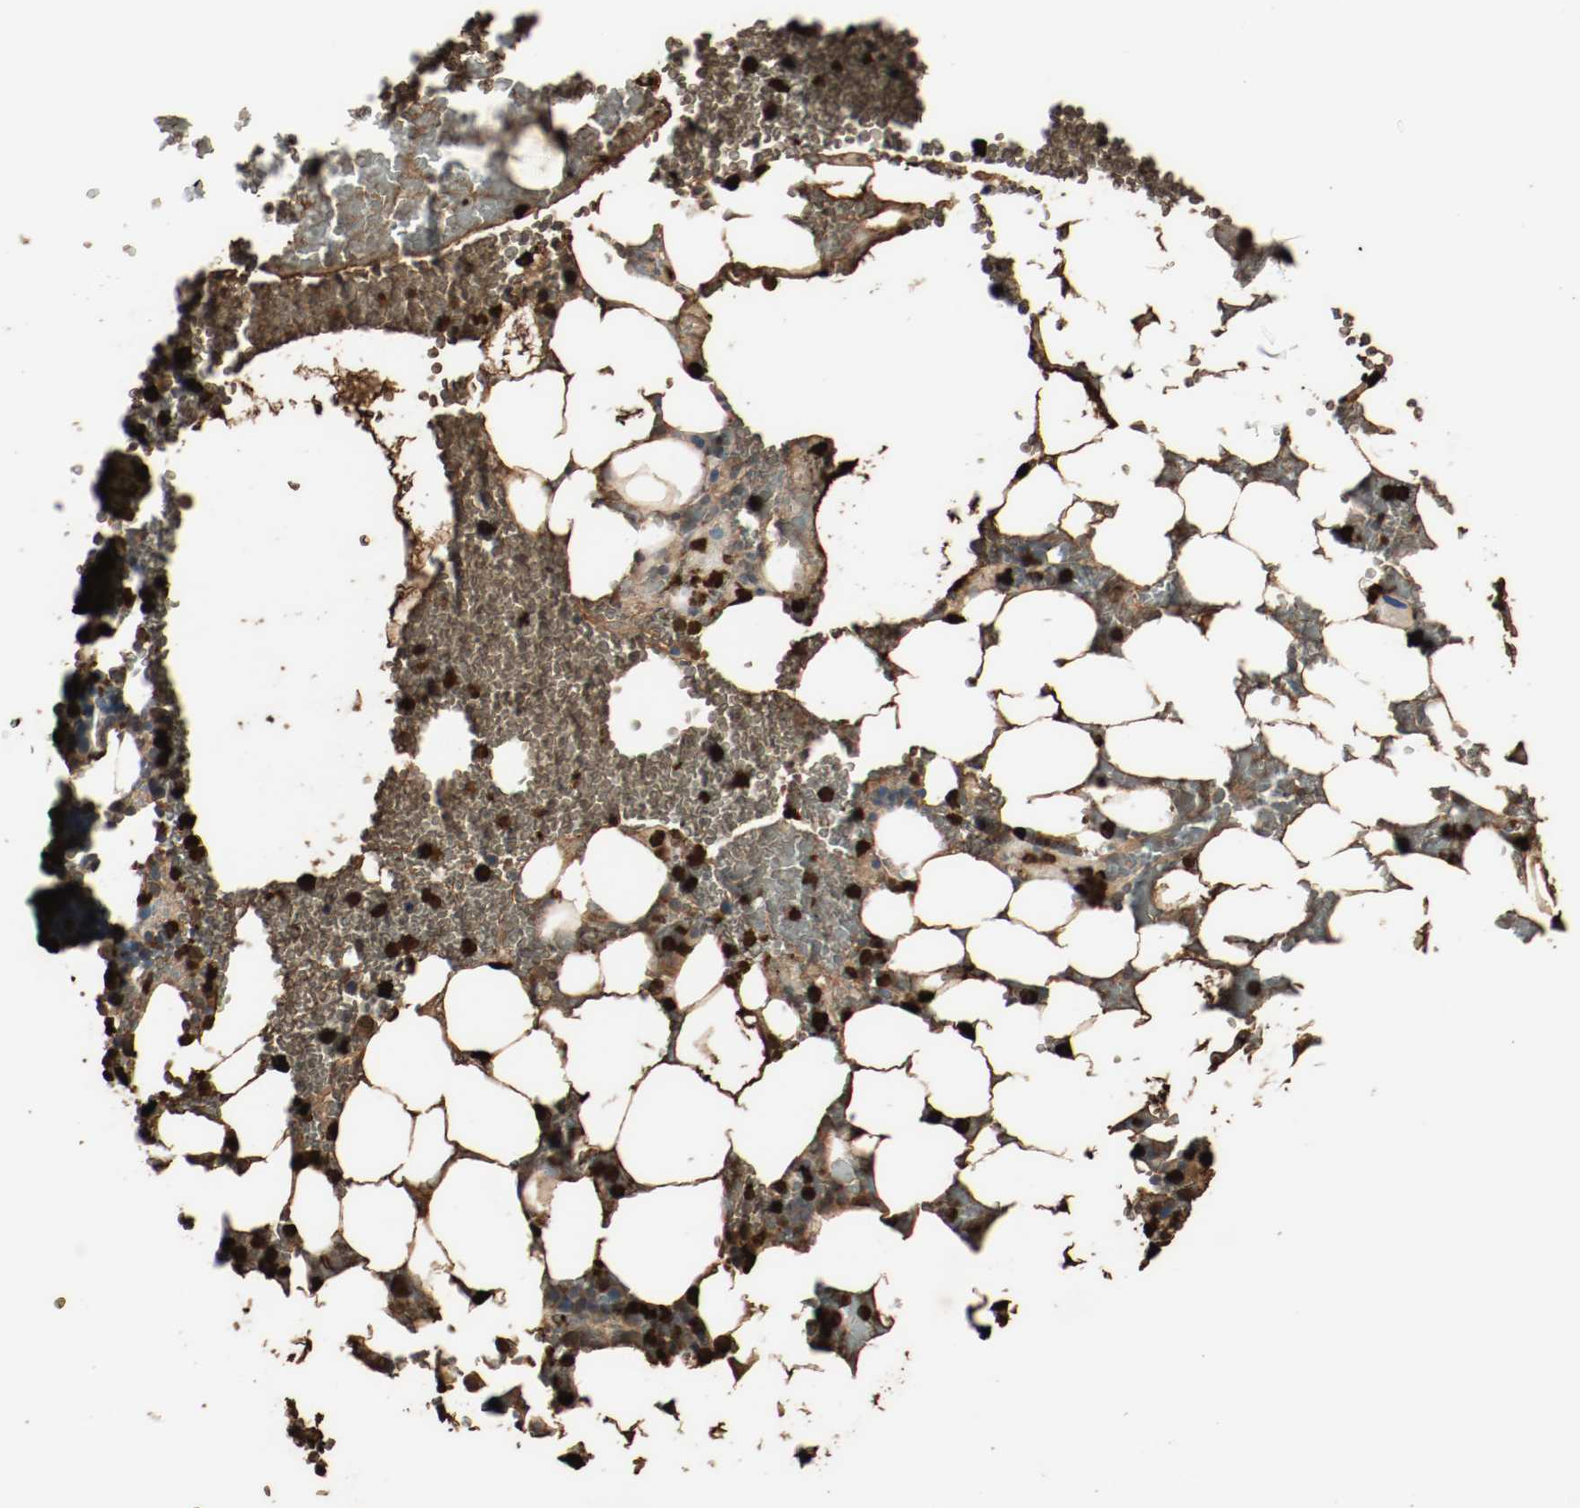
{"staining": {"intensity": "strong", "quantity": "25%-75%", "location": "cytoplasmic/membranous"}, "tissue": "bone marrow", "cell_type": "Hematopoietic cells", "image_type": "normal", "snomed": [{"axis": "morphology", "description": "Normal tissue, NOS"}, {"axis": "topography", "description": "Bone marrow"}], "caption": "Brown immunohistochemical staining in benign human bone marrow displays strong cytoplasmic/membranous positivity in about 25%-75% of hematopoietic cells.", "gene": "S100A9", "patient": {"sex": "female", "age": 73}}